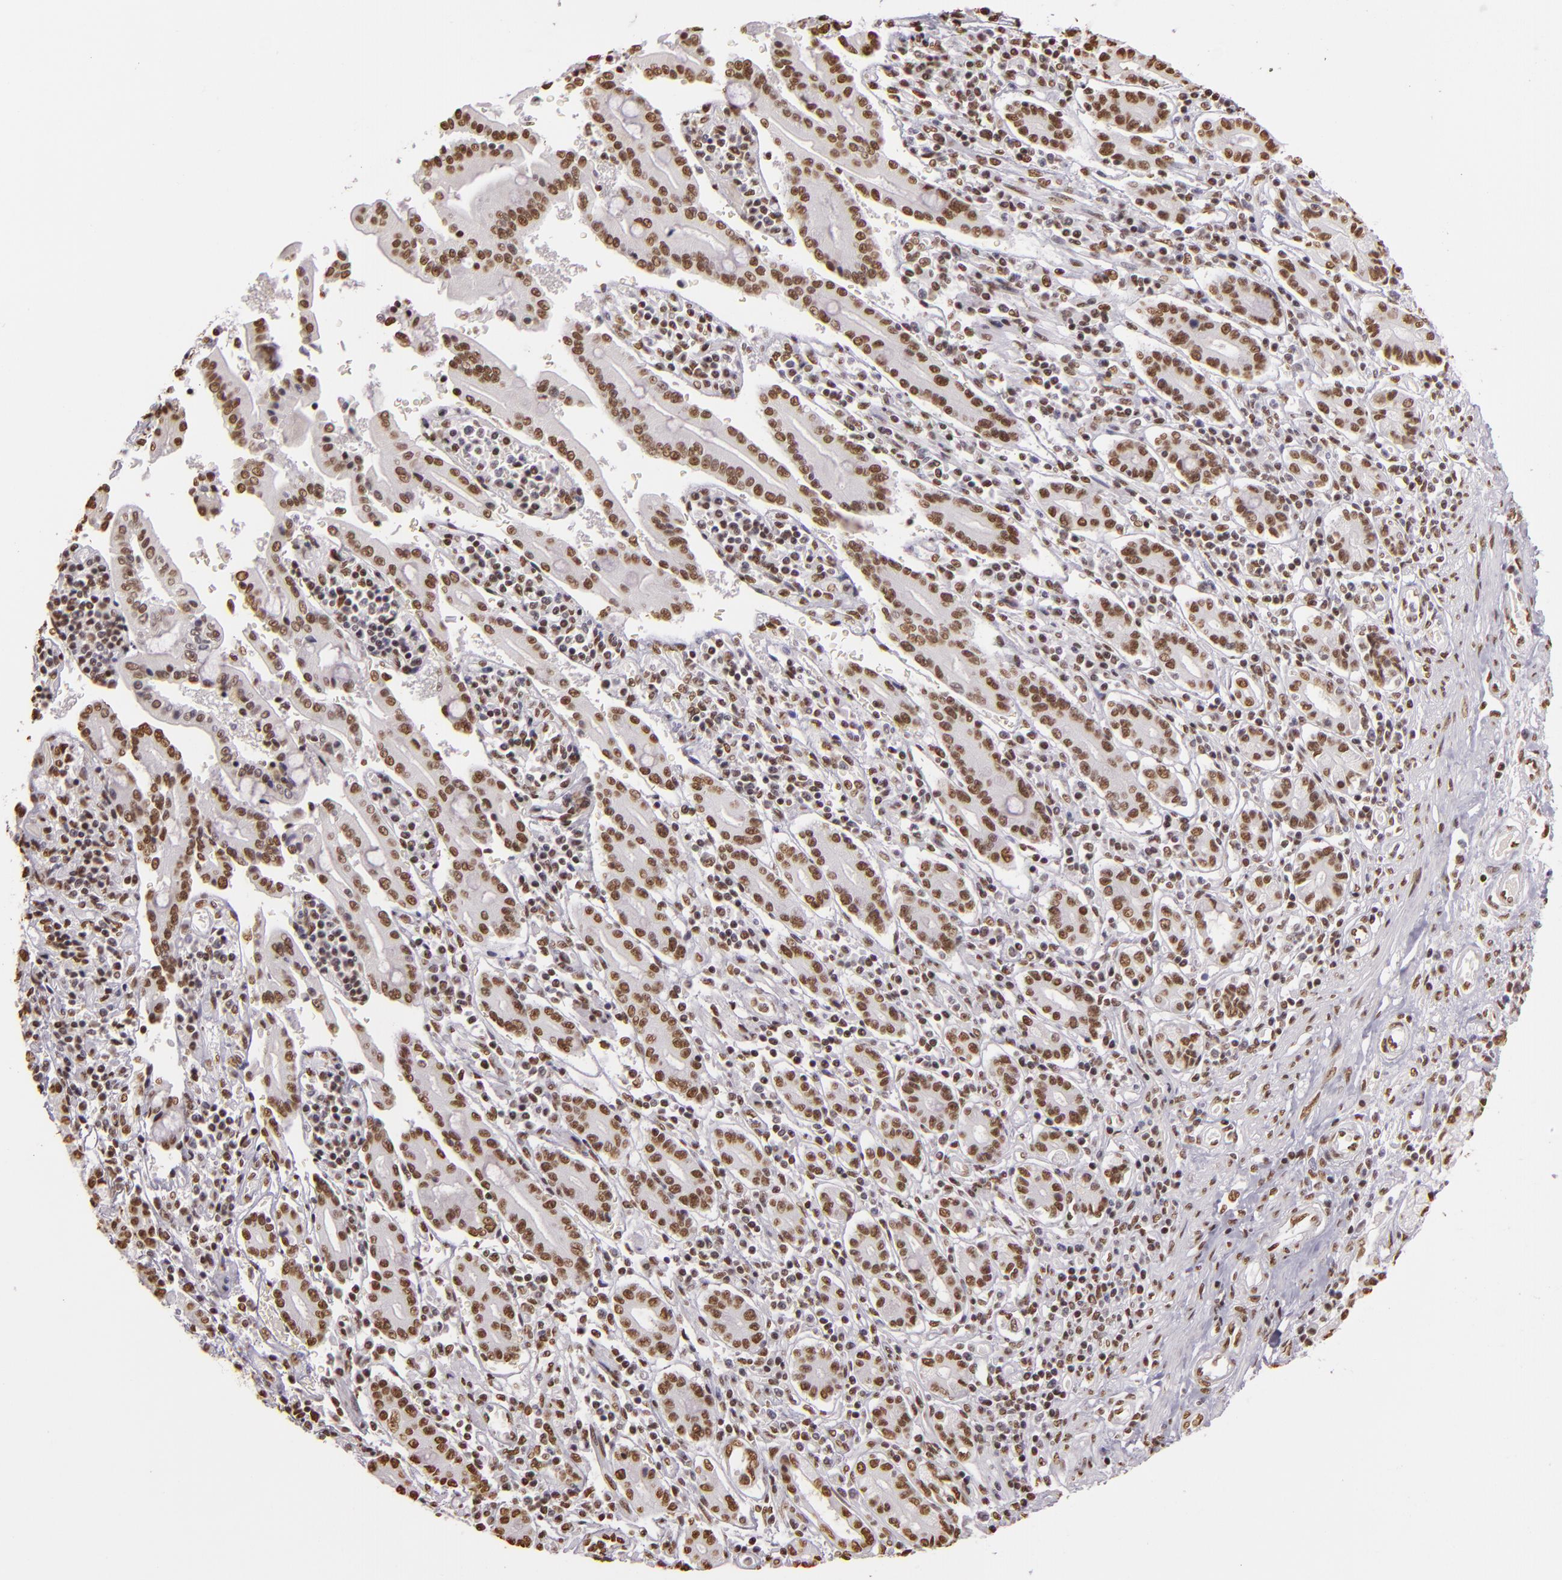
{"staining": {"intensity": "moderate", "quantity": ">75%", "location": "nuclear"}, "tissue": "pancreatic cancer", "cell_type": "Tumor cells", "image_type": "cancer", "snomed": [{"axis": "morphology", "description": "Adenocarcinoma, NOS"}, {"axis": "topography", "description": "Pancreas"}], "caption": "Tumor cells demonstrate medium levels of moderate nuclear staining in about >75% of cells in pancreatic adenocarcinoma.", "gene": "PAPOLA", "patient": {"sex": "female", "age": 57}}